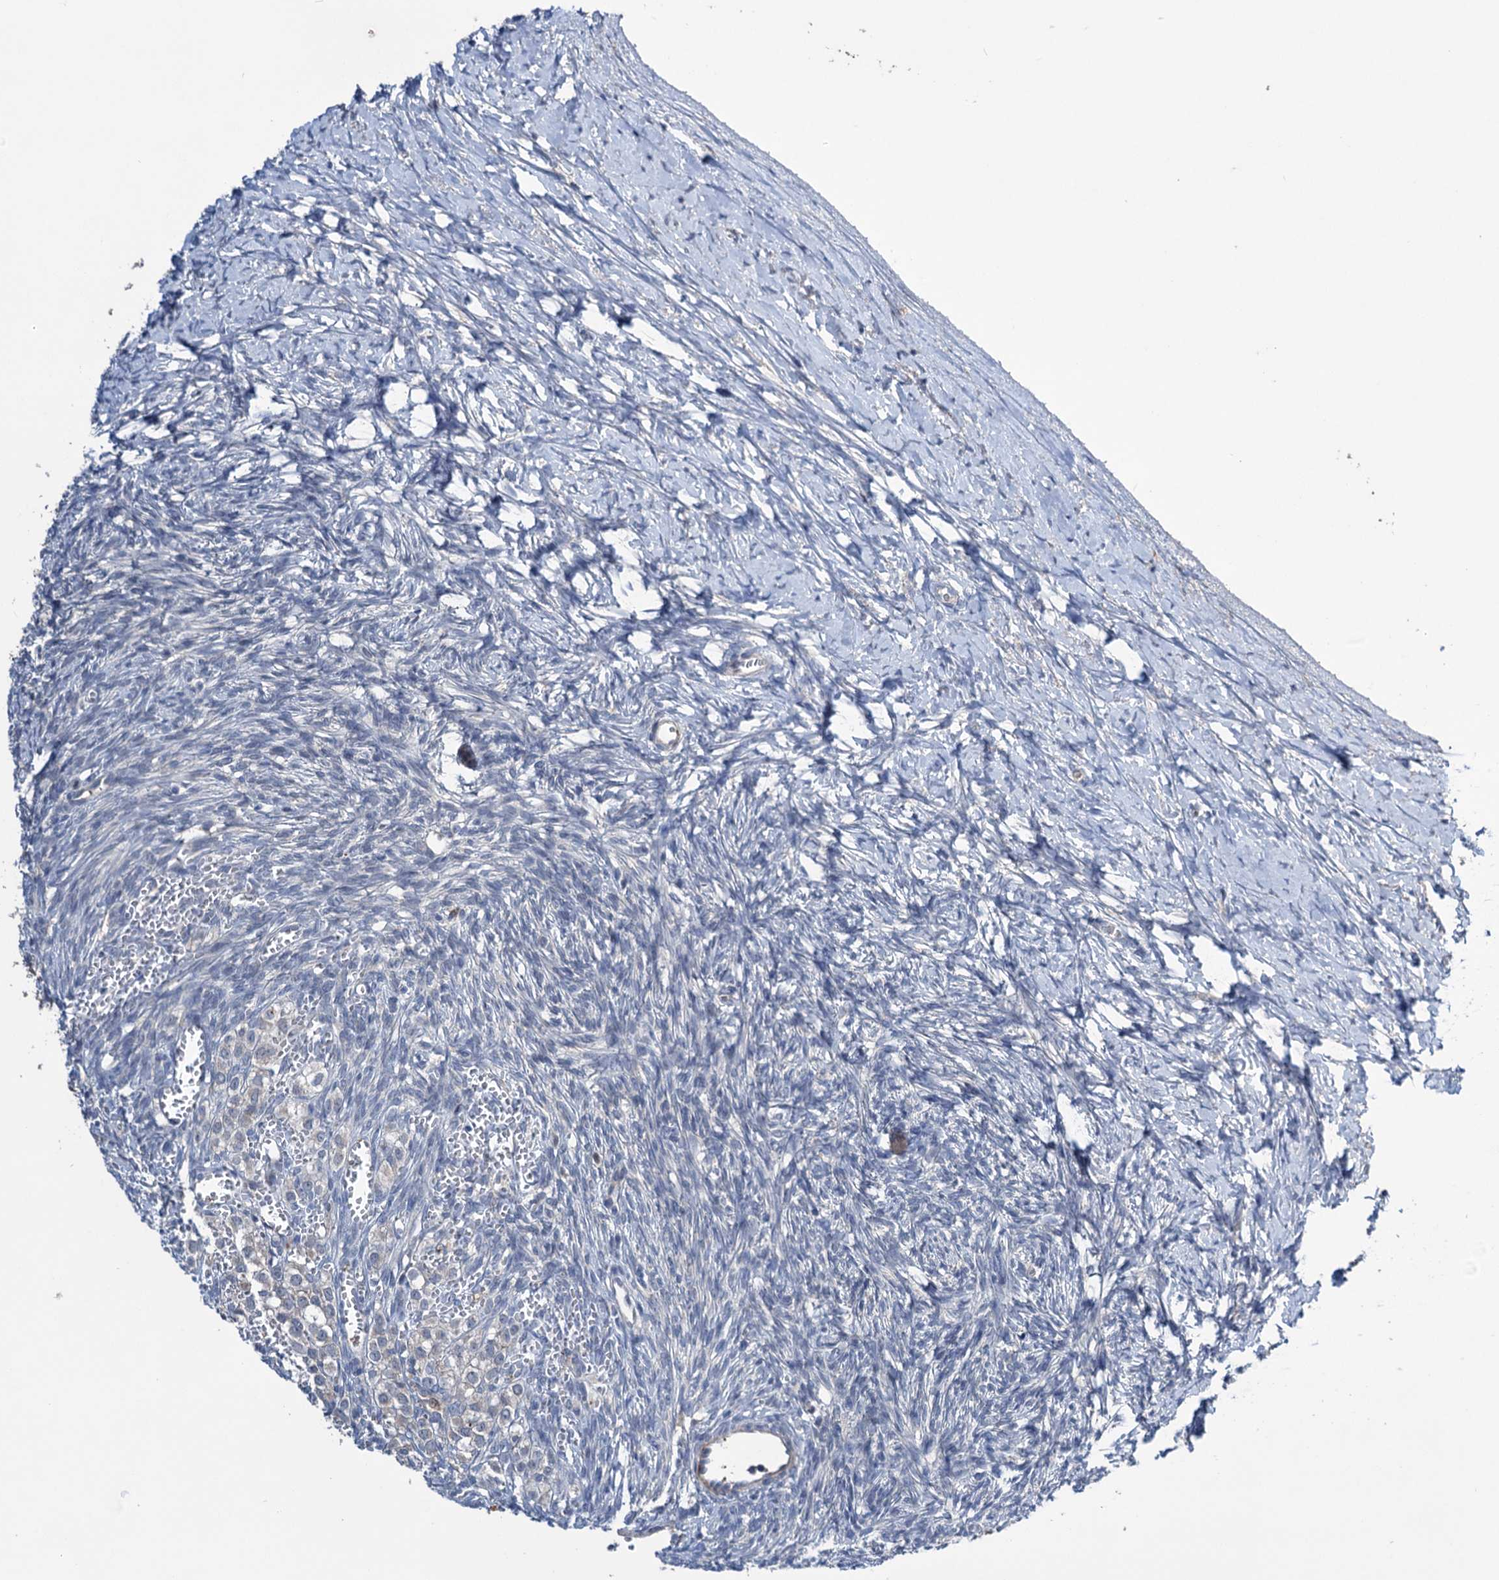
{"staining": {"intensity": "negative", "quantity": "none", "location": "none"}, "tissue": "ovary", "cell_type": "Ovarian stroma cells", "image_type": "normal", "snomed": [{"axis": "morphology", "description": "Normal tissue, NOS"}, {"axis": "morphology", "description": "Developmental malformation"}, {"axis": "topography", "description": "Ovary"}], "caption": "This is an immunohistochemistry histopathology image of unremarkable human ovary. There is no staining in ovarian stroma cells.", "gene": "NCAPD2", "patient": {"sex": "female", "age": 39}}